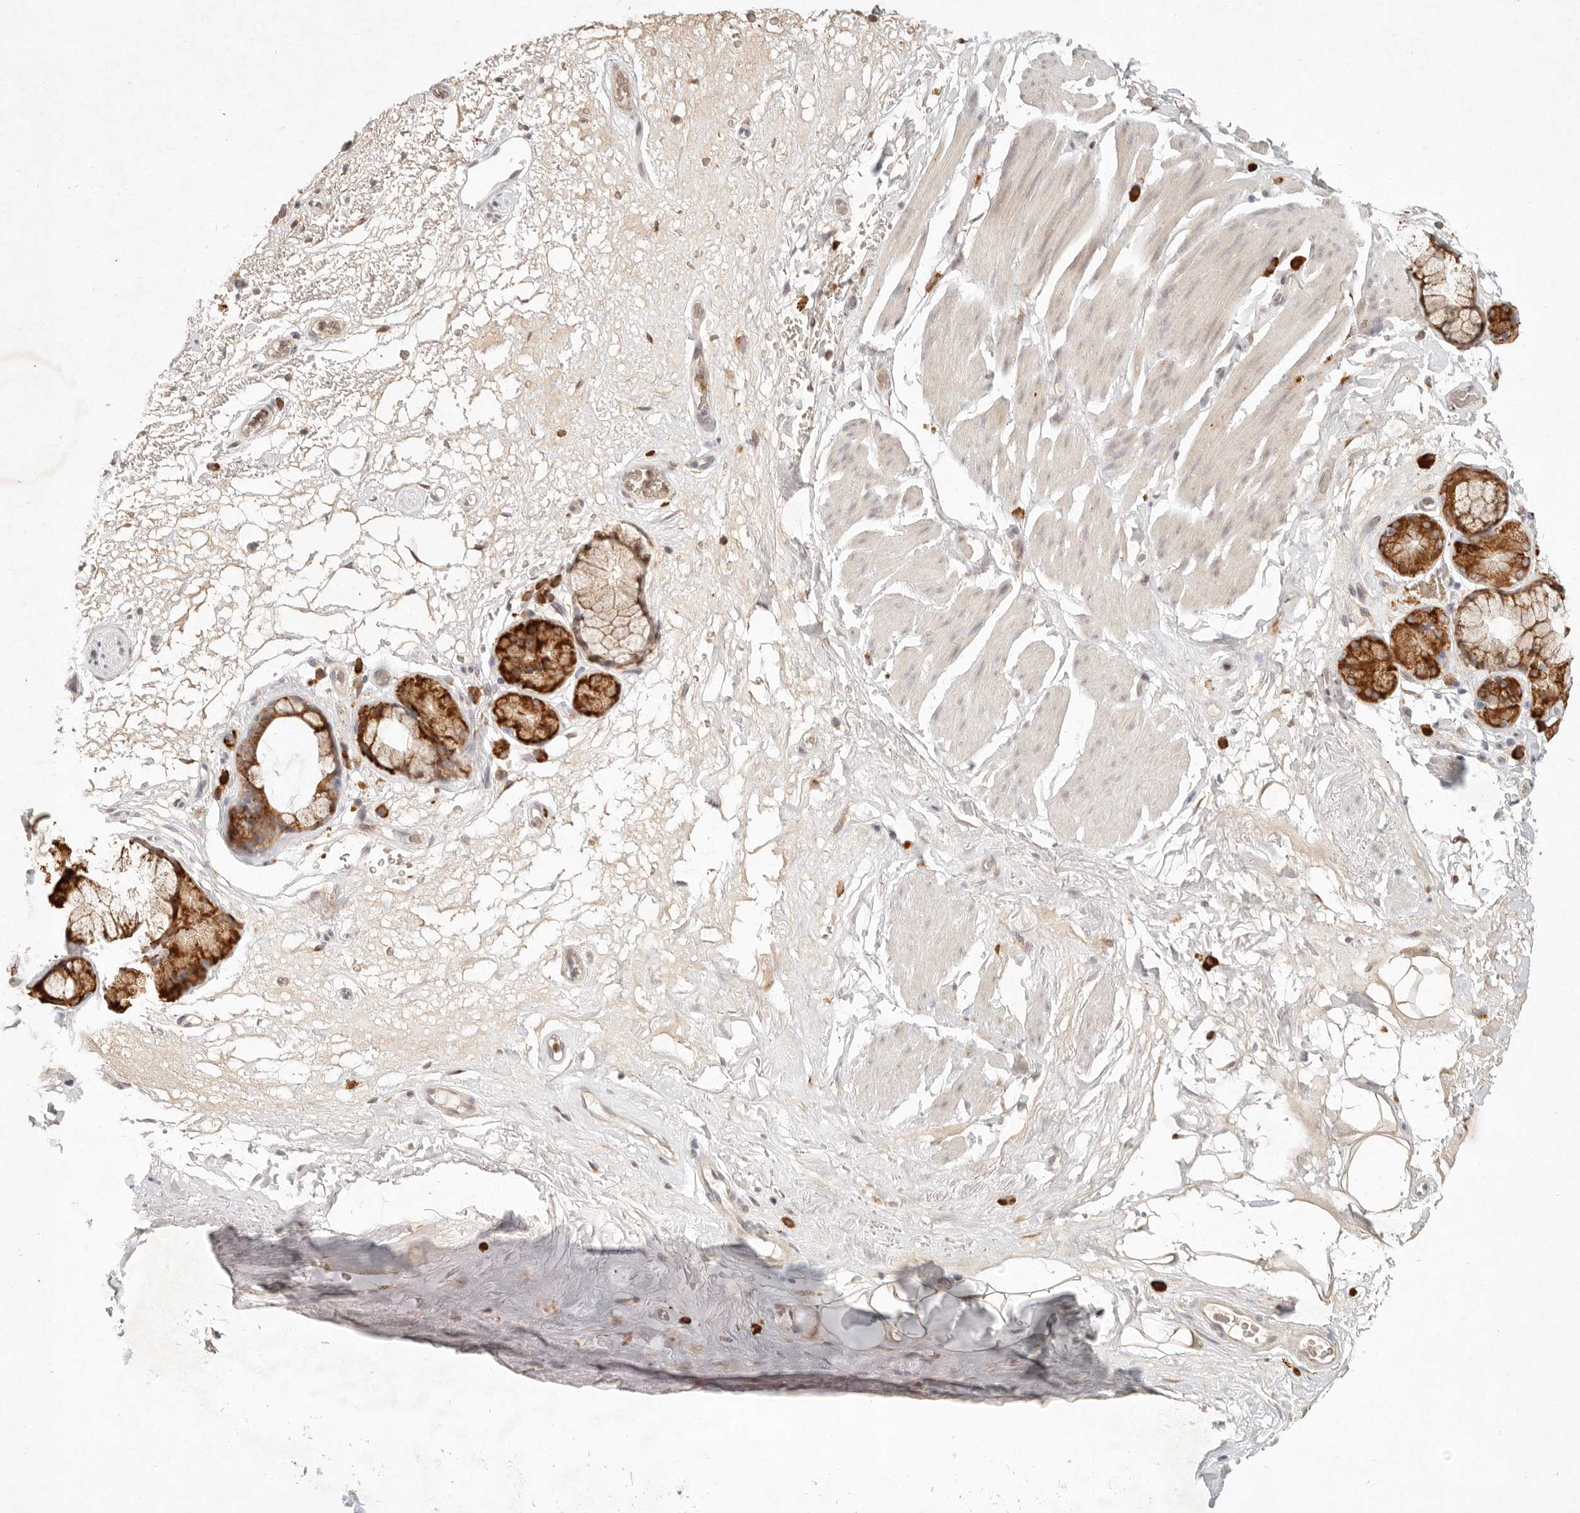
{"staining": {"intensity": "strong", "quantity": ">75%", "location": "cytoplasmic/membranous"}, "tissue": "bronchus", "cell_type": "Respiratory epithelial cells", "image_type": "normal", "snomed": [{"axis": "morphology", "description": "Normal tissue, NOS"}, {"axis": "topography", "description": "Cartilage tissue"}], "caption": "Protein analysis of unremarkable bronchus displays strong cytoplasmic/membranous expression in about >75% of respiratory epithelial cells. The protein is shown in brown color, while the nuclei are stained blue.", "gene": "C1orf127", "patient": {"sex": "female", "age": 63}}